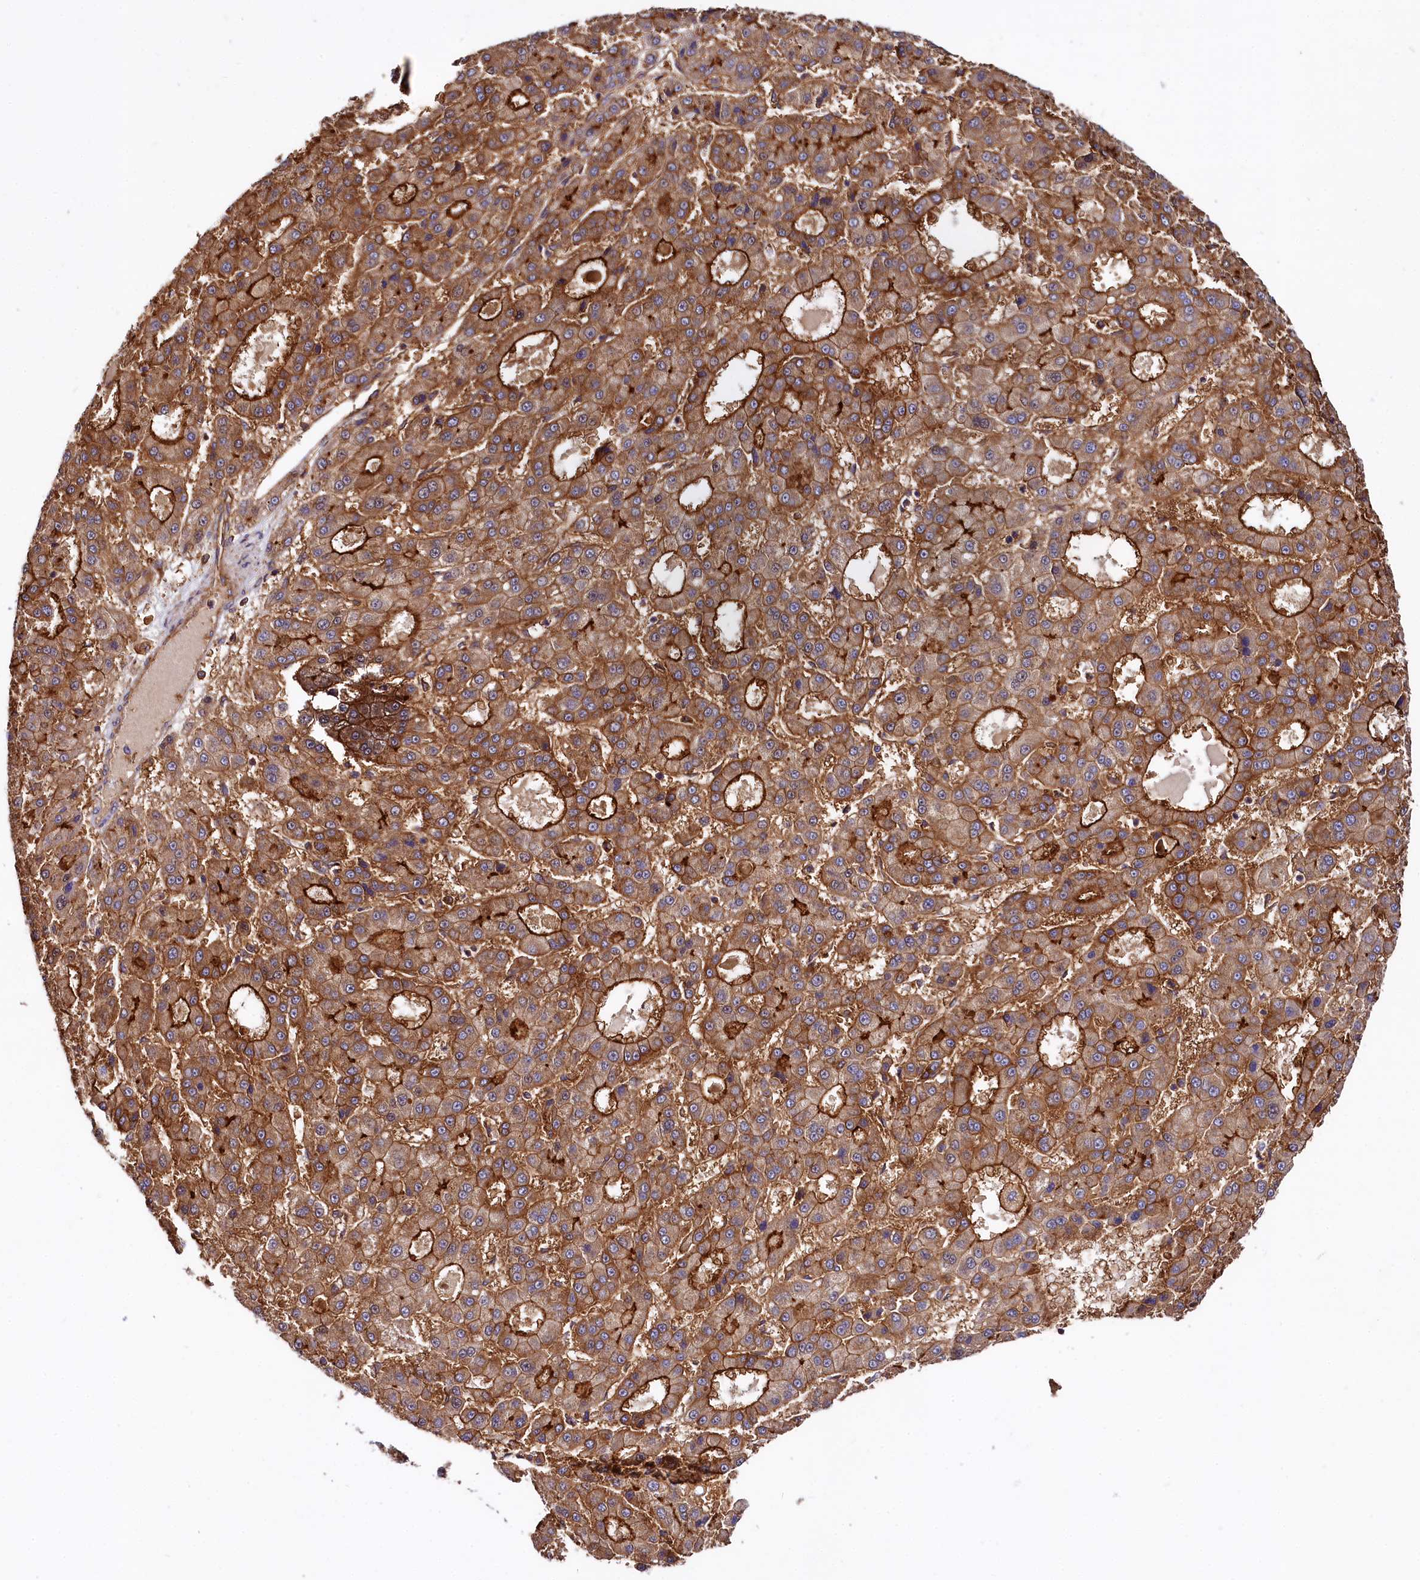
{"staining": {"intensity": "strong", "quantity": ">75%", "location": "cytoplasmic/membranous"}, "tissue": "liver cancer", "cell_type": "Tumor cells", "image_type": "cancer", "snomed": [{"axis": "morphology", "description": "Carcinoma, Hepatocellular, NOS"}, {"axis": "topography", "description": "Liver"}], "caption": "This is an image of immunohistochemistry (IHC) staining of liver hepatocellular carcinoma, which shows strong staining in the cytoplasmic/membranous of tumor cells.", "gene": "ANO6", "patient": {"sex": "male", "age": 70}}